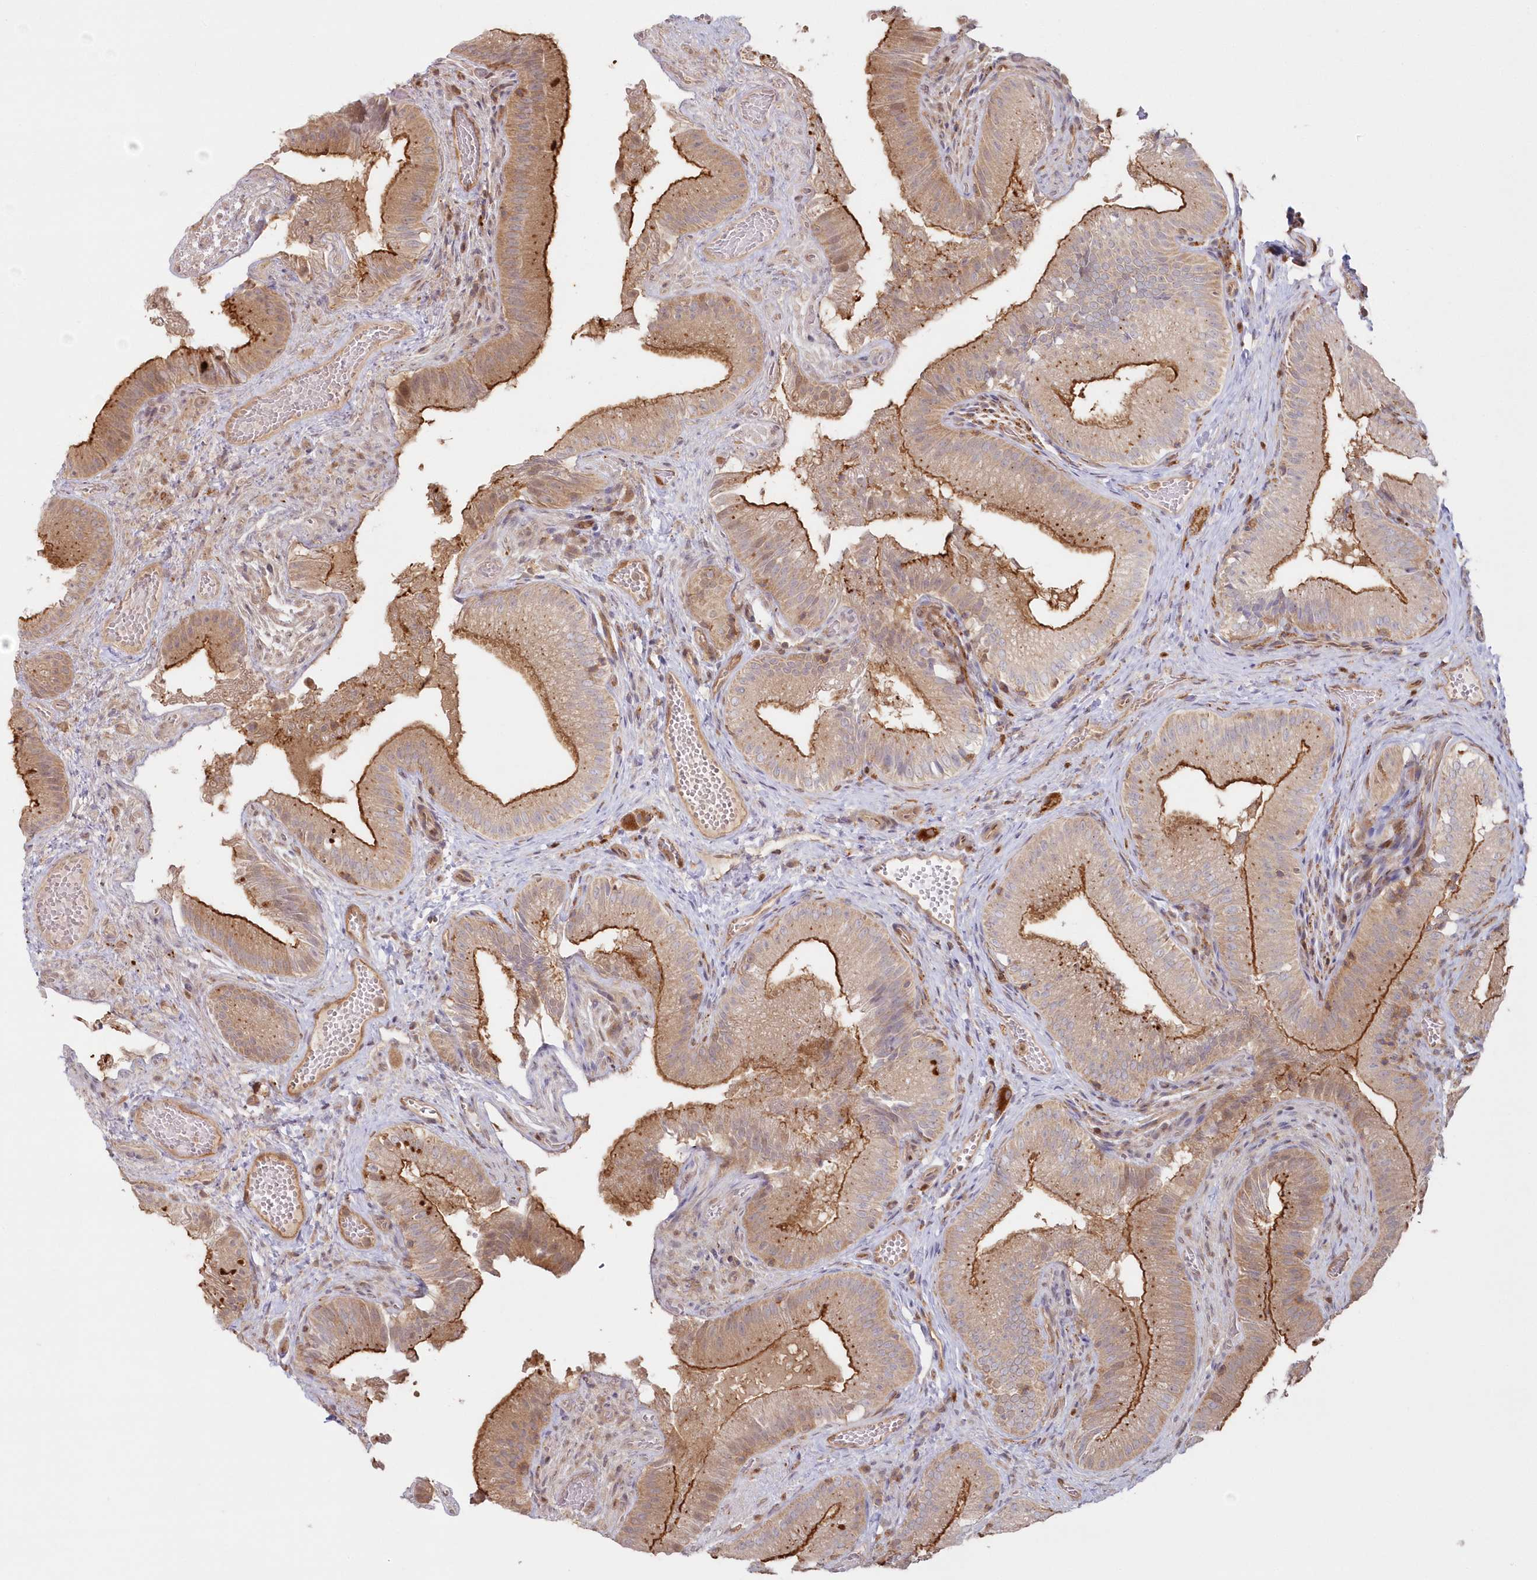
{"staining": {"intensity": "strong", "quantity": "25%-75%", "location": "cytoplasmic/membranous"}, "tissue": "gallbladder", "cell_type": "Glandular cells", "image_type": "normal", "snomed": [{"axis": "morphology", "description": "Normal tissue, NOS"}, {"axis": "topography", "description": "Gallbladder"}], "caption": "A high amount of strong cytoplasmic/membranous staining is seen in about 25%-75% of glandular cells in normal gallbladder. (DAB (3,3'-diaminobenzidine) IHC, brown staining for protein, blue staining for nuclei).", "gene": "GBE1", "patient": {"sex": "female", "age": 30}}